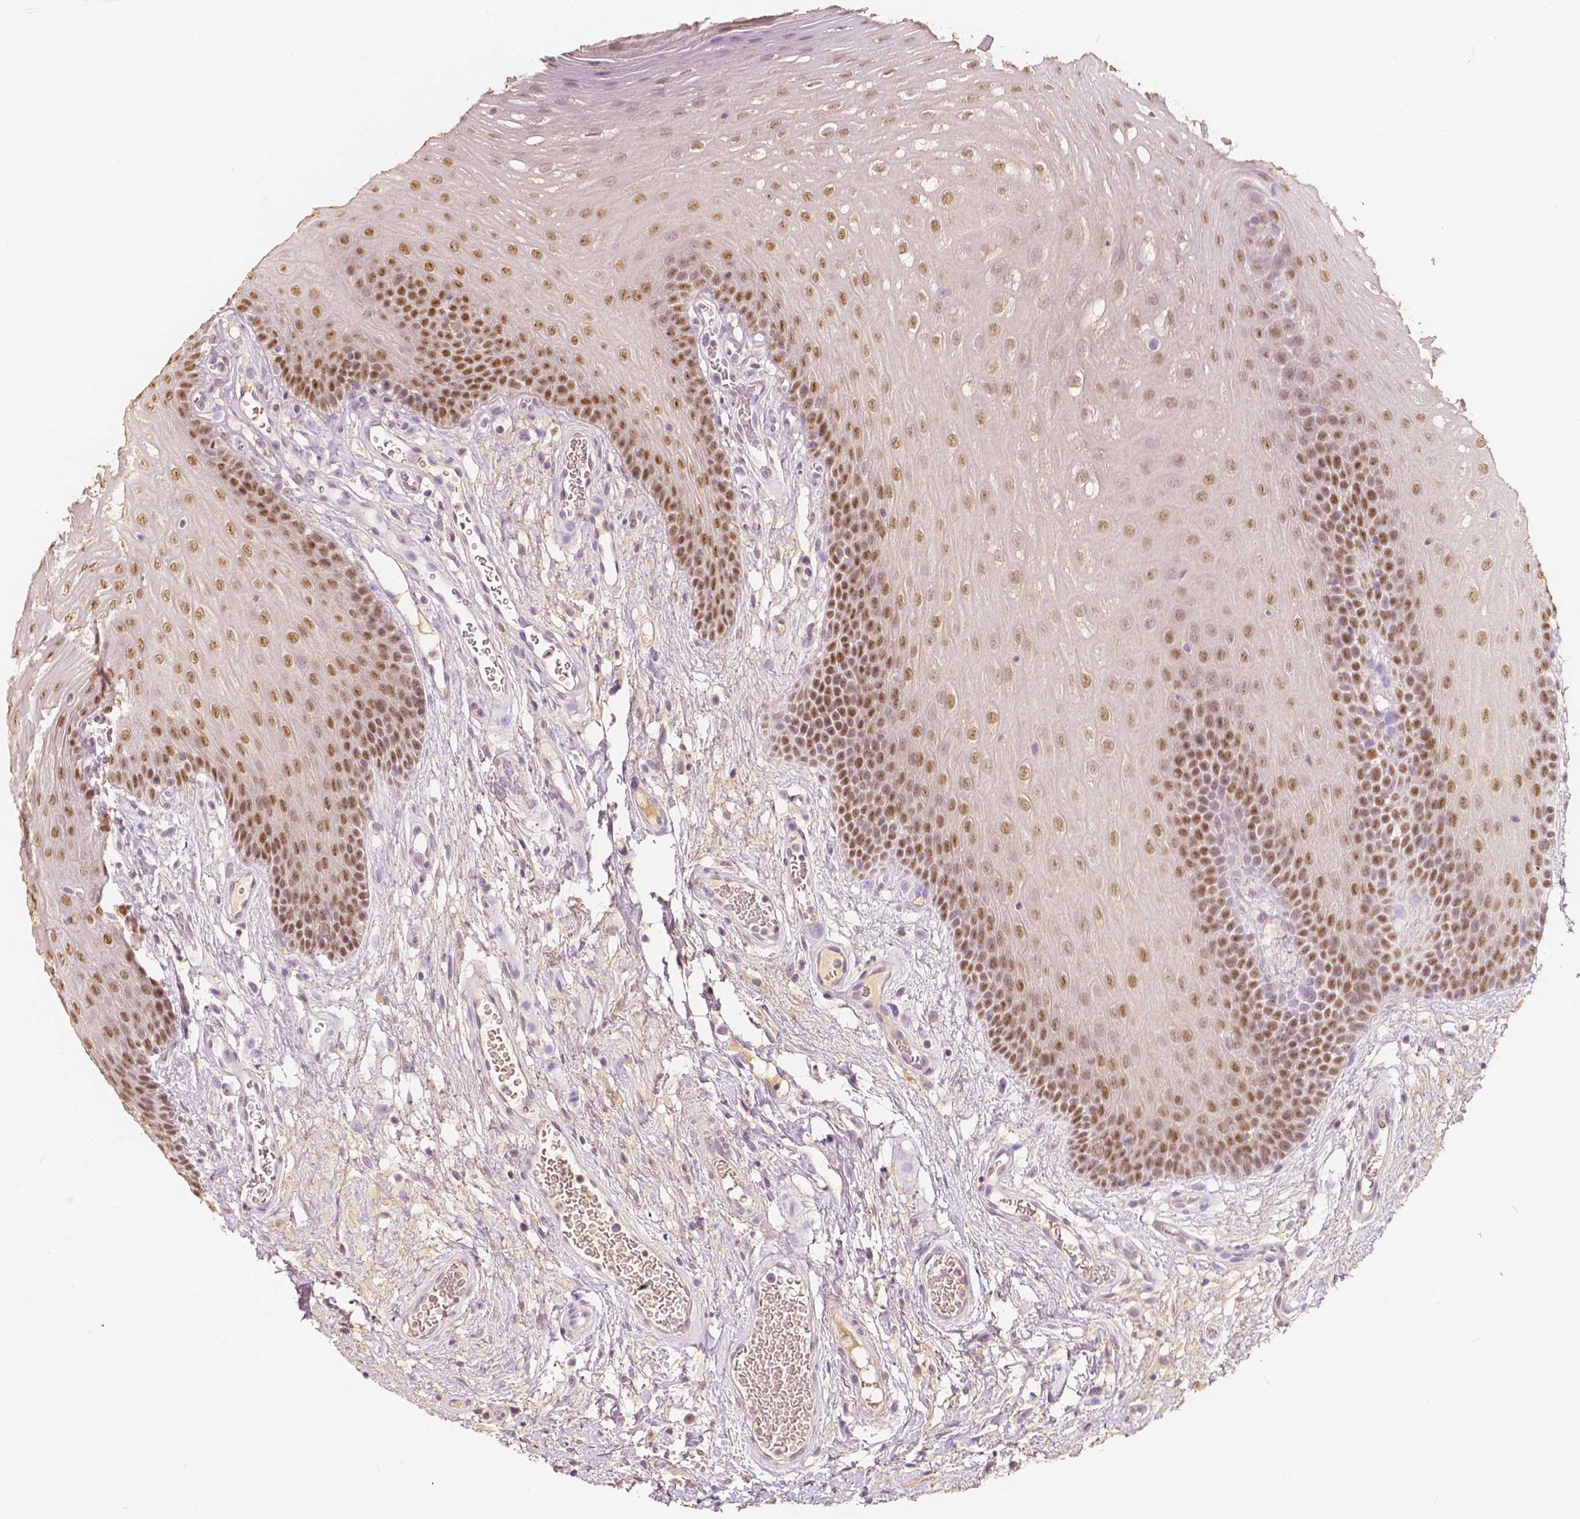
{"staining": {"intensity": "moderate", "quantity": ">75%", "location": "nuclear"}, "tissue": "oral mucosa", "cell_type": "Squamous epithelial cells", "image_type": "normal", "snomed": [{"axis": "morphology", "description": "Normal tissue, NOS"}, {"axis": "morphology", "description": "Squamous cell carcinoma, NOS"}, {"axis": "topography", "description": "Oral tissue"}, {"axis": "topography", "description": "Head-Neck"}], "caption": "Protein staining of benign oral mucosa reveals moderate nuclear expression in approximately >75% of squamous epithelial cells.", "gene": "SOX15", "patient": {"sex": "male", "age": 78}}